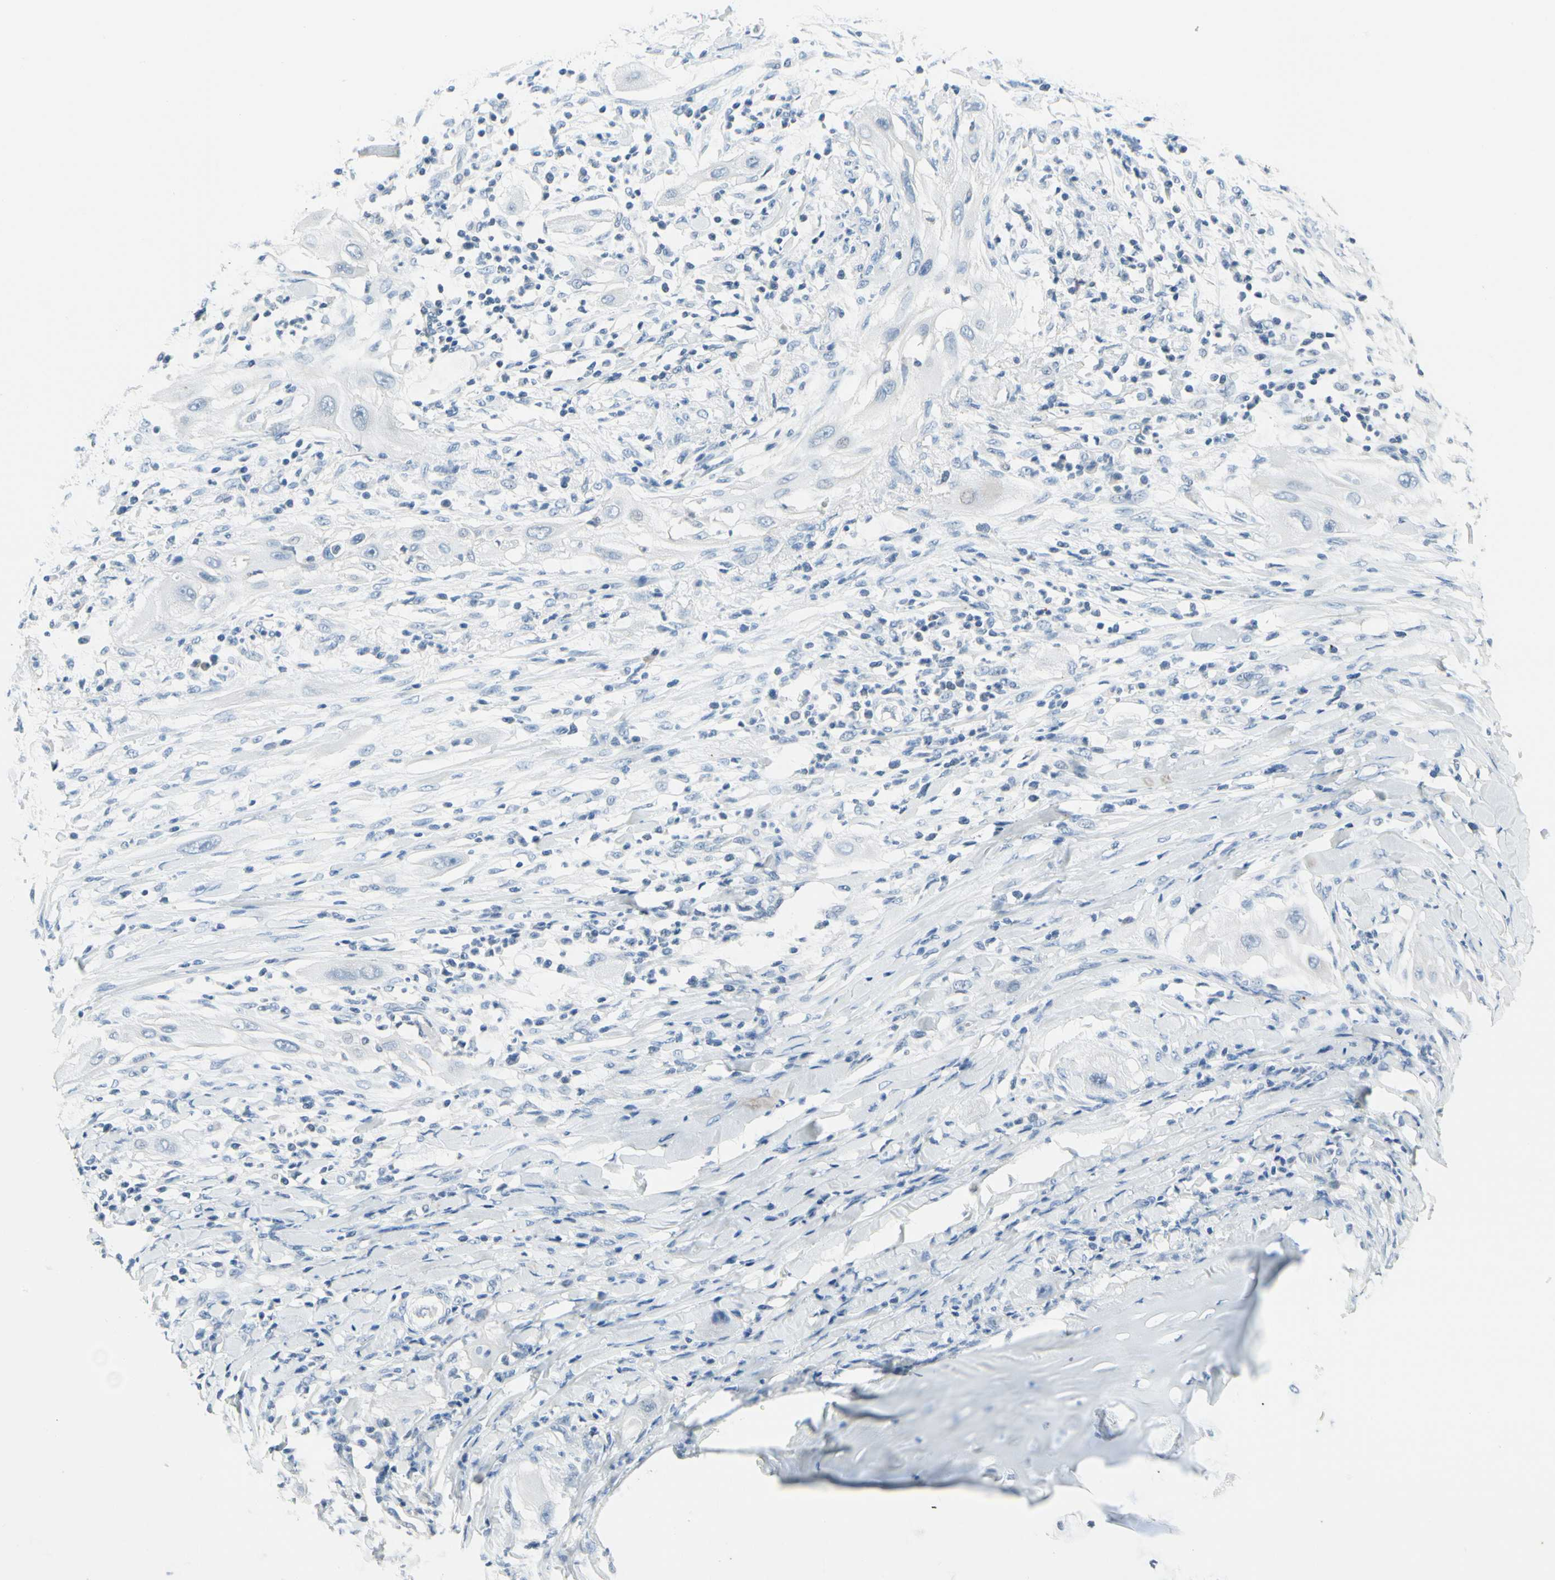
{"staining": {"intensity": "negative", "quantity": "none", "location": "none"}, "tissue": "lung cancer", "cell_type": "Tumor cells", "image_type": "cancer", "snomed": [{"axis": "morphology", "description": "Squamous cell carcinoma, NOS"}, {"axis": "topography", "description": "Lung"}], "caption": "Human lung squamous cell carcinoma stained for a protein using immunohistochemistry (IHC) reveals no staining in tumor cells.", "gene": "MUC5B", "patient": {"sex": "female", "age": 47}}